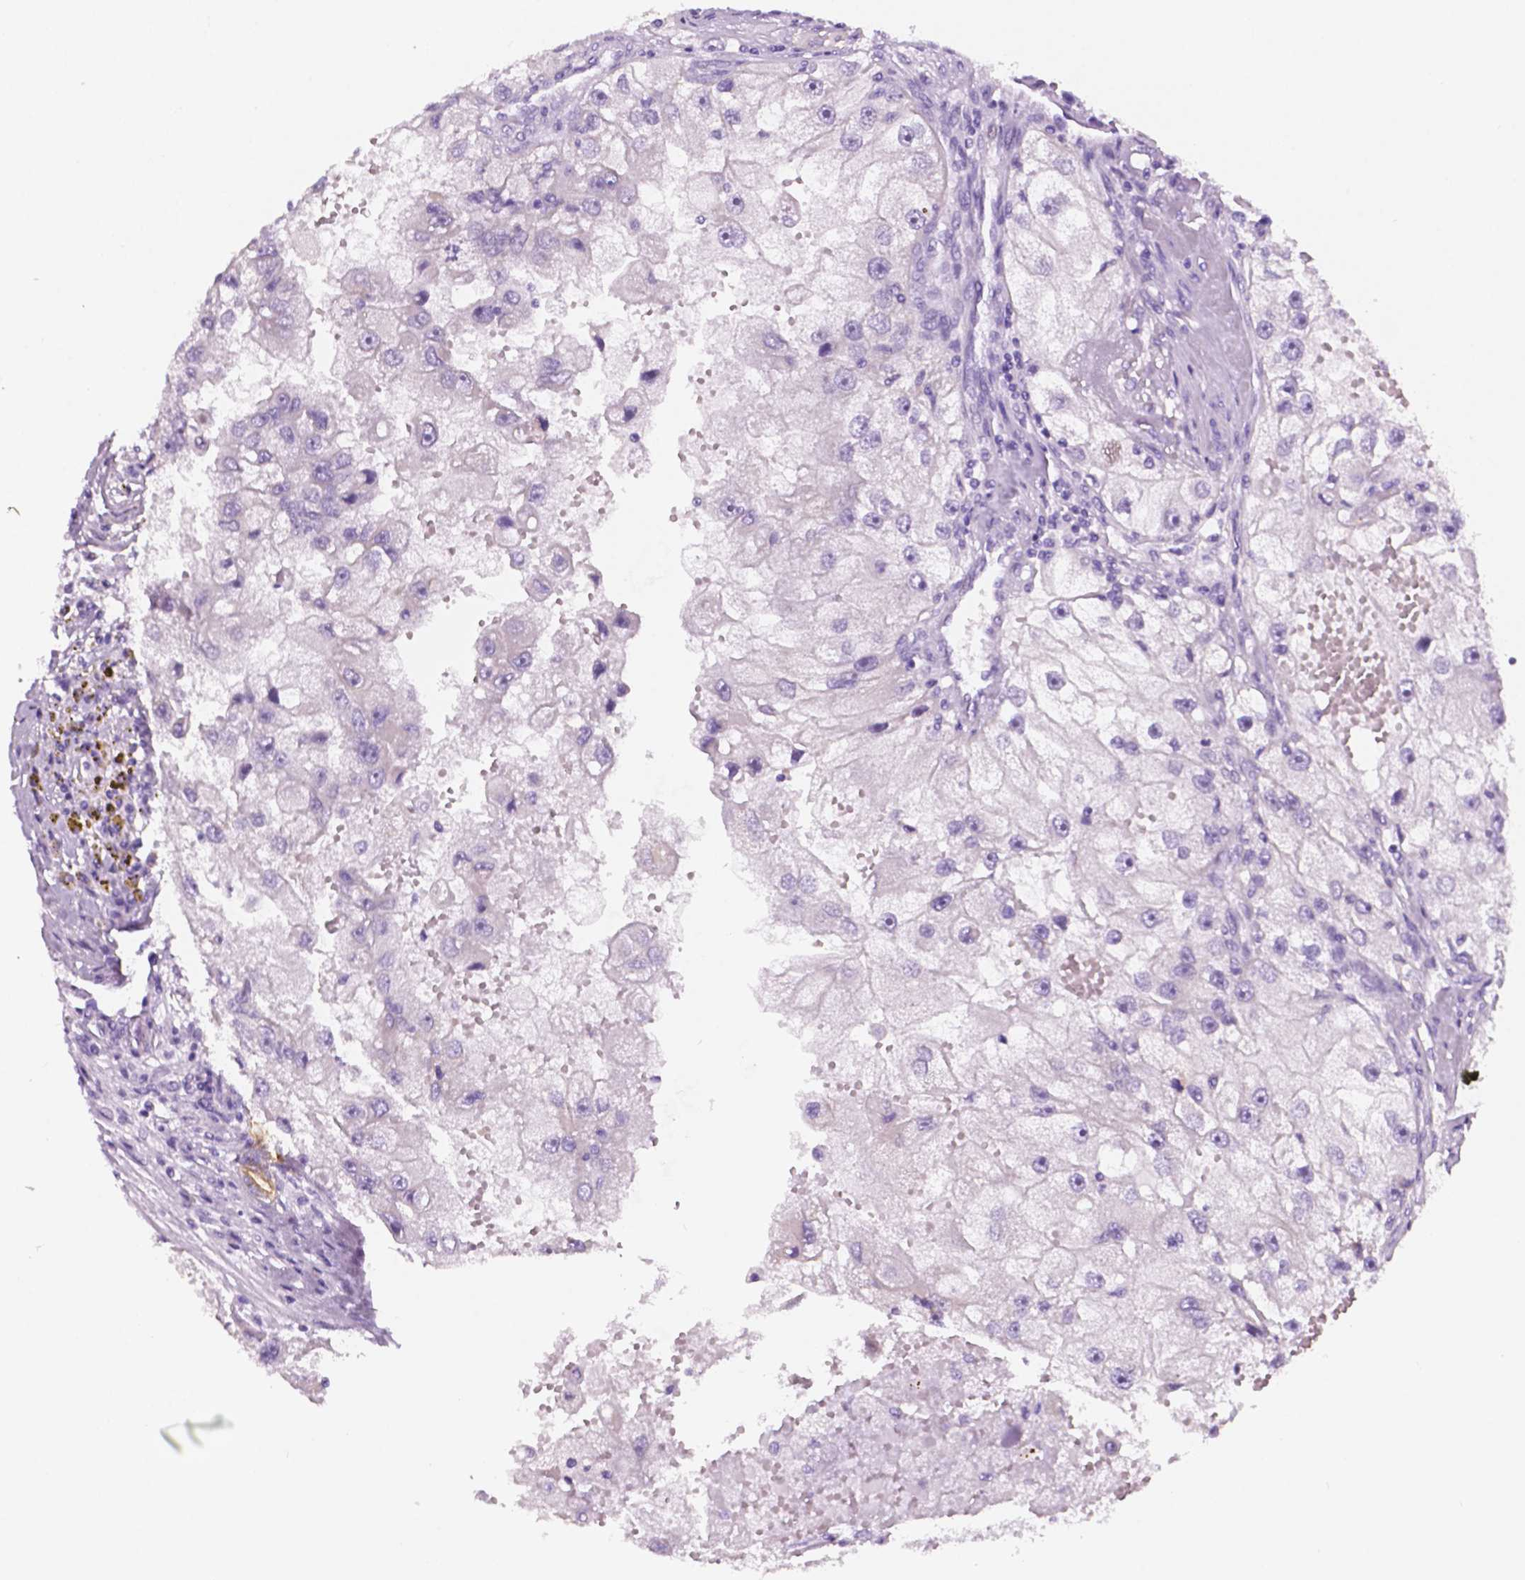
{"staining": {"intensity": "negative", "quantity": "none", "location": "none"}, "tissue": "renal cancer", "cell_type": "Tumor cells", "image_type": "cancer", "snomed": [{"axis": "morphology", "description": "Adenocarcinoma, NOS"}, {"axis": "topography", "description": "Kidney"}], "caption": "Immunohistochemistry micrograph of human renal adenocarcinoma stained for a protein (brown), which reveals no positivity in tumor cells.", "gene": "PPL", "patient": {"sex": "male", "age": 63}}